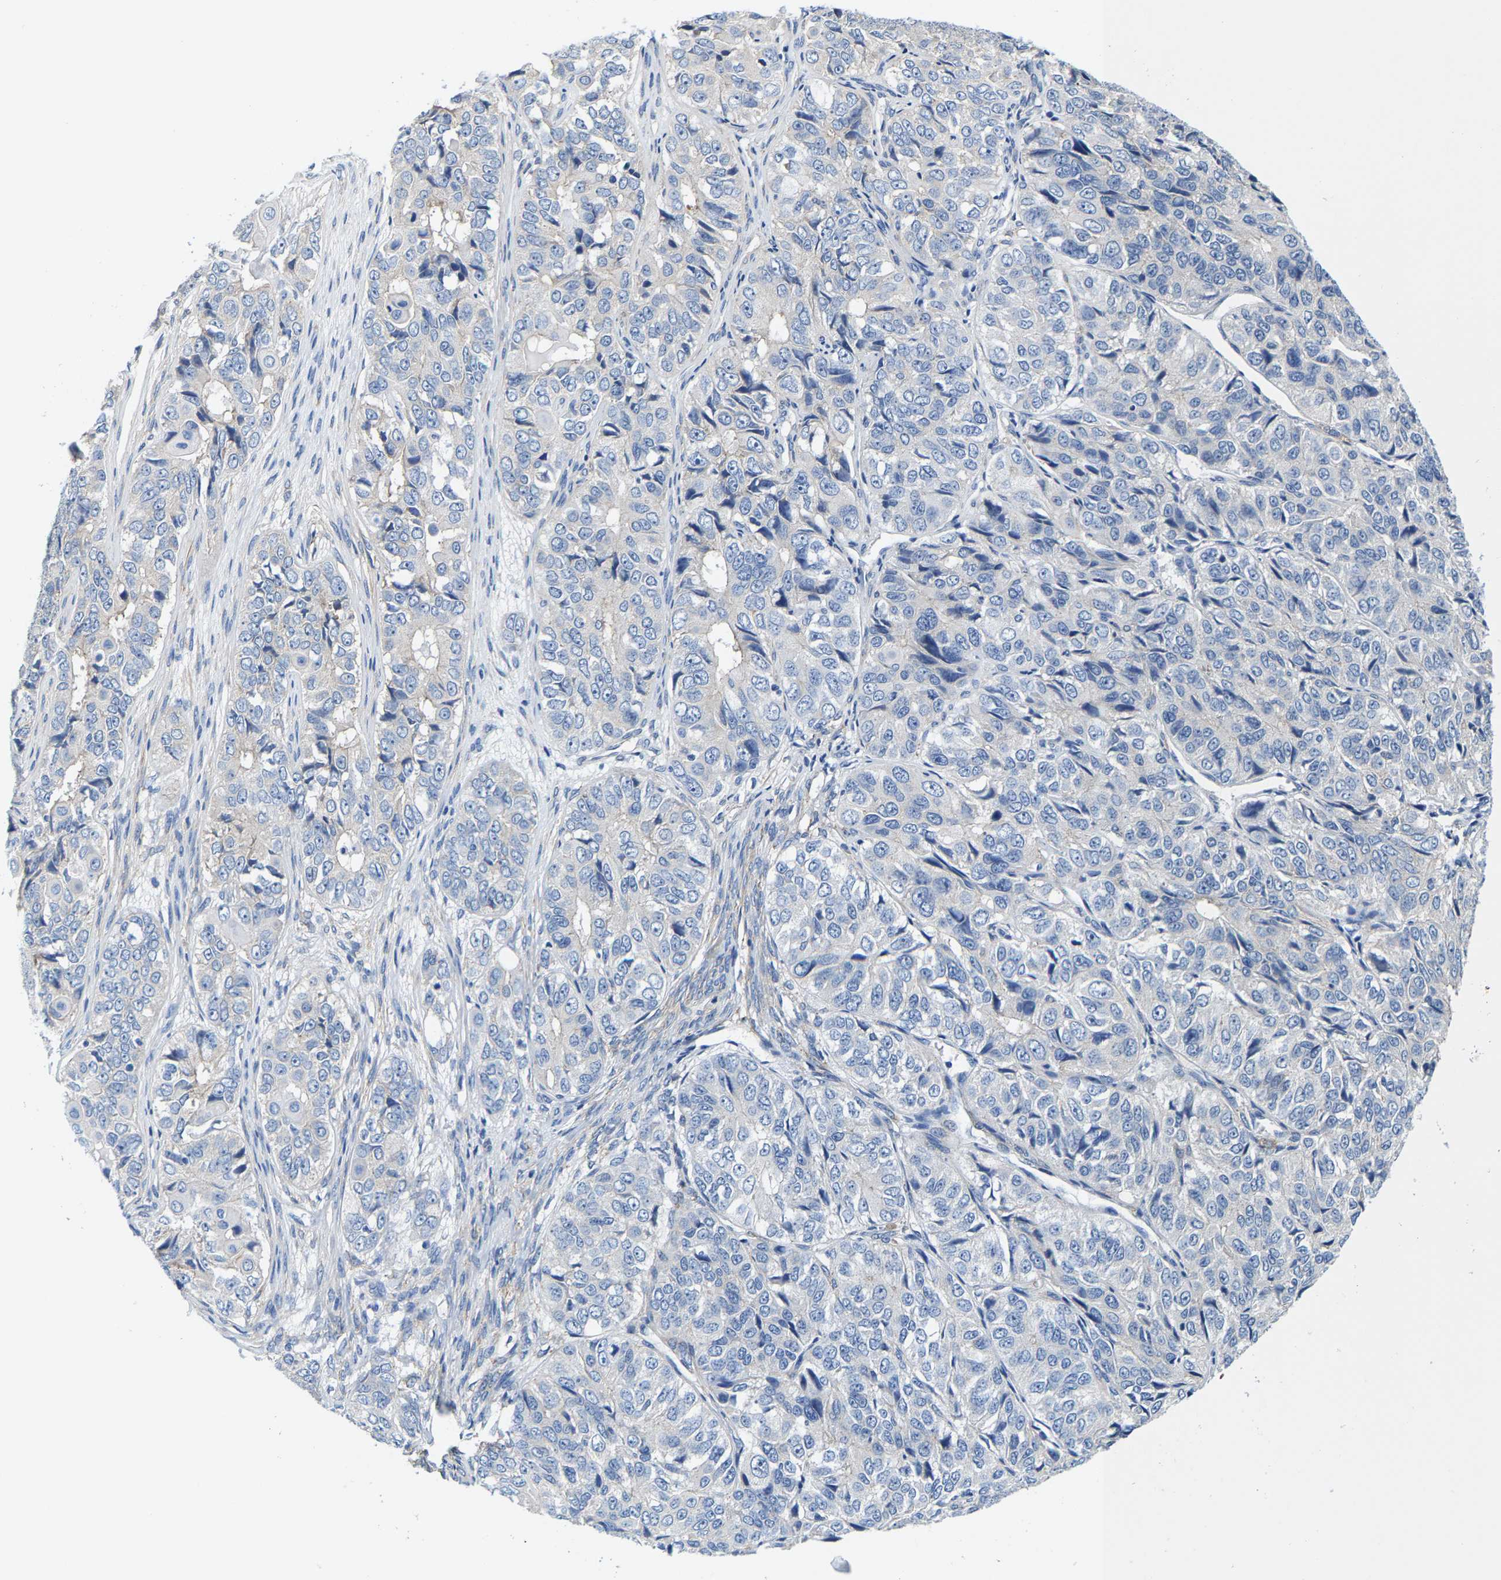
{"staining": {"intensity": "negative", "quantity": "none", "location": "none"}, "tissue": "ovarian cancer", "cell_type": "Tumor cells", "image_type": "cancer", "snomed": [{"axis": "morphology", "description": "Carcinoma, endometroid"}, {"axis": "topography", "description": "Ovary"}], "caption": "An IHC histopathology image of ovarian endometroid carcinoma is shown. There is no staining in tumor cells of ovarian endometroid carcinoma.", "gene": "DSCAM", "patient": {"sex": "female", "age": 51}}